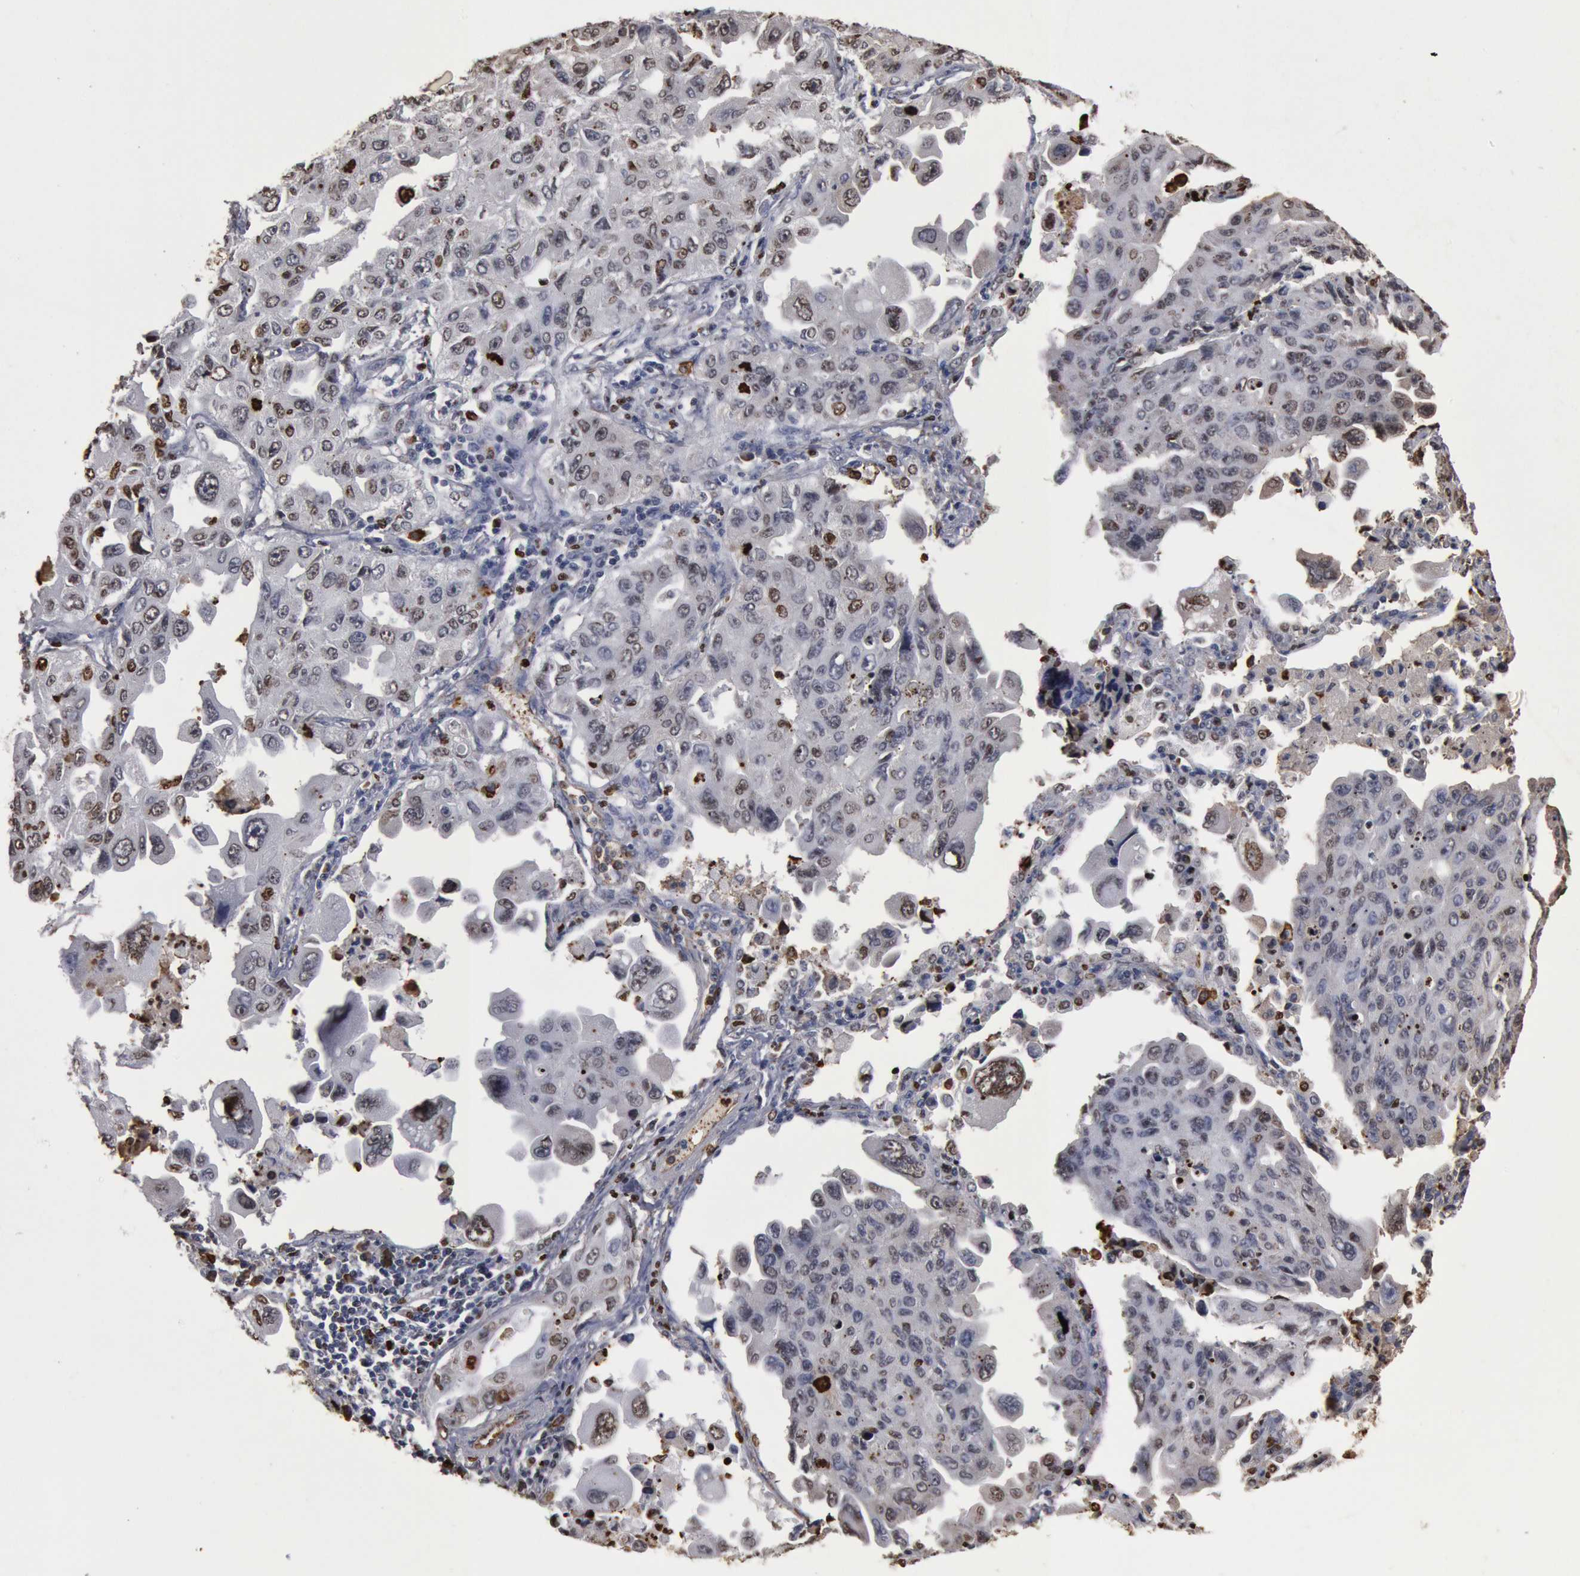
{"staining": {"intensity": "moderate", "quantity": "25%-75%", "location": "nuclear"}, "tissue": "lung cancer", "cell_type": "Tumor cells", "image_type": "cancer", "snomed": [{"axis": "morphology", "description": "Adenocarcinoma, NOS"}, {"axis": "topography", "description": "Lung"}], "caption": "Protein staining demonstrates moderate nuclear expression in approximately 25%-75% of tumor cells in lung adenocarcinoma.", "gene": "FOXA2", "patient": {"sex": "male", "age": 64}}